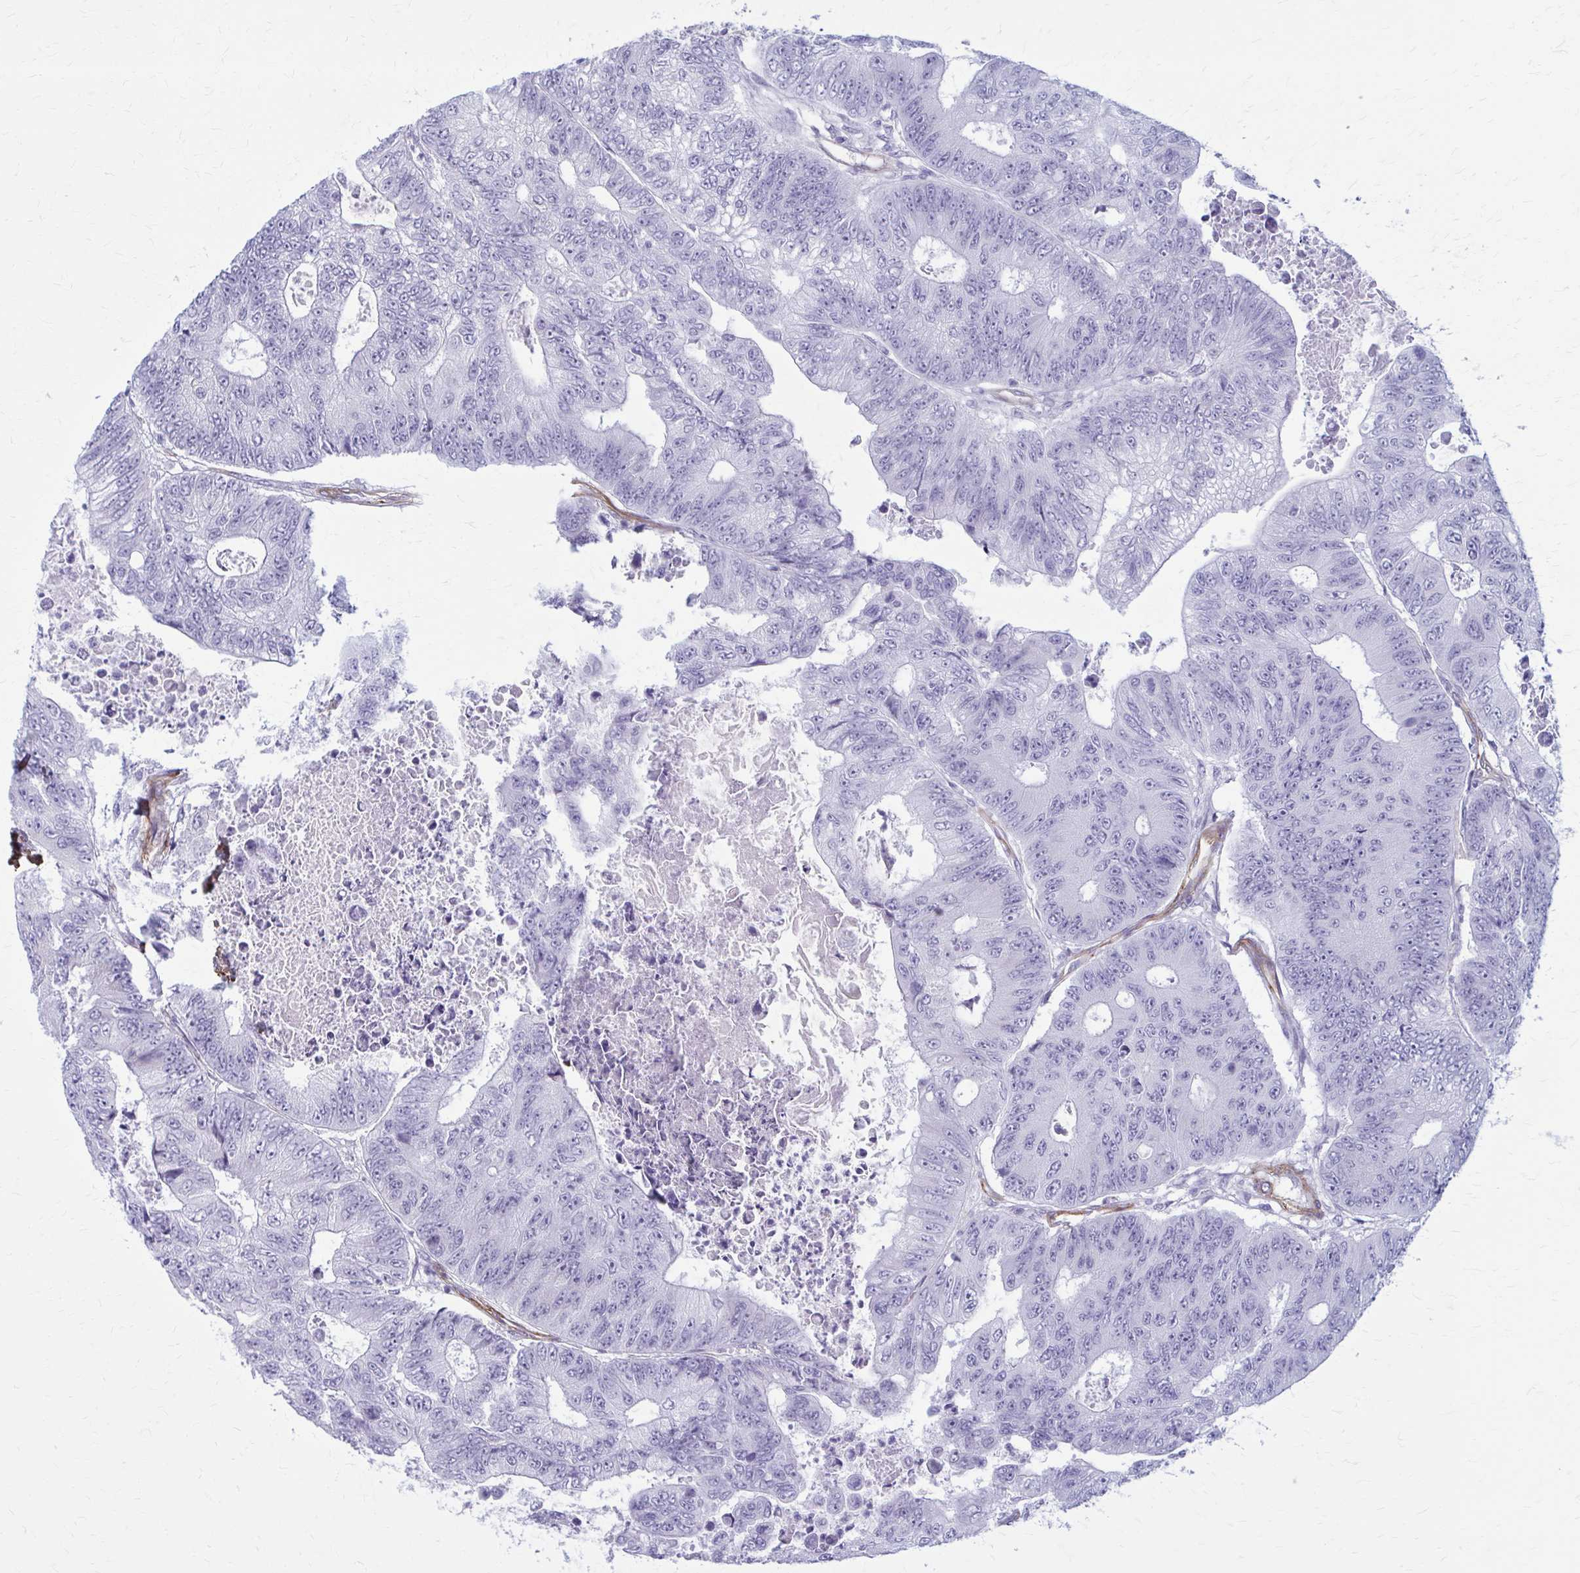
{"staining": {"intensity": "negative", "quantity": "none", "location": "none"}, "tissue": "colorectal cancer", "cell_type": "Tumor cells", "image_type": "cancer", "snomed": [{"axis": "morphology", "description": "Adenocarcinoma, NOS"}, {"axis": "topography", "description": "Colon"}], "caption": "Immunohistochemical staining of colorectal cancer (adenocarcinoma) exhibits no significant expression in tumor cells. The staining was performed using DAB (3,3'-diaminobenzidine) to visualize the protein expression in brown, while the nuclei were stained in blue with hematoxylin (Magnification: 20x).", "gene": "AKAP12", "patient": {"sex": "female", "age": 48}}